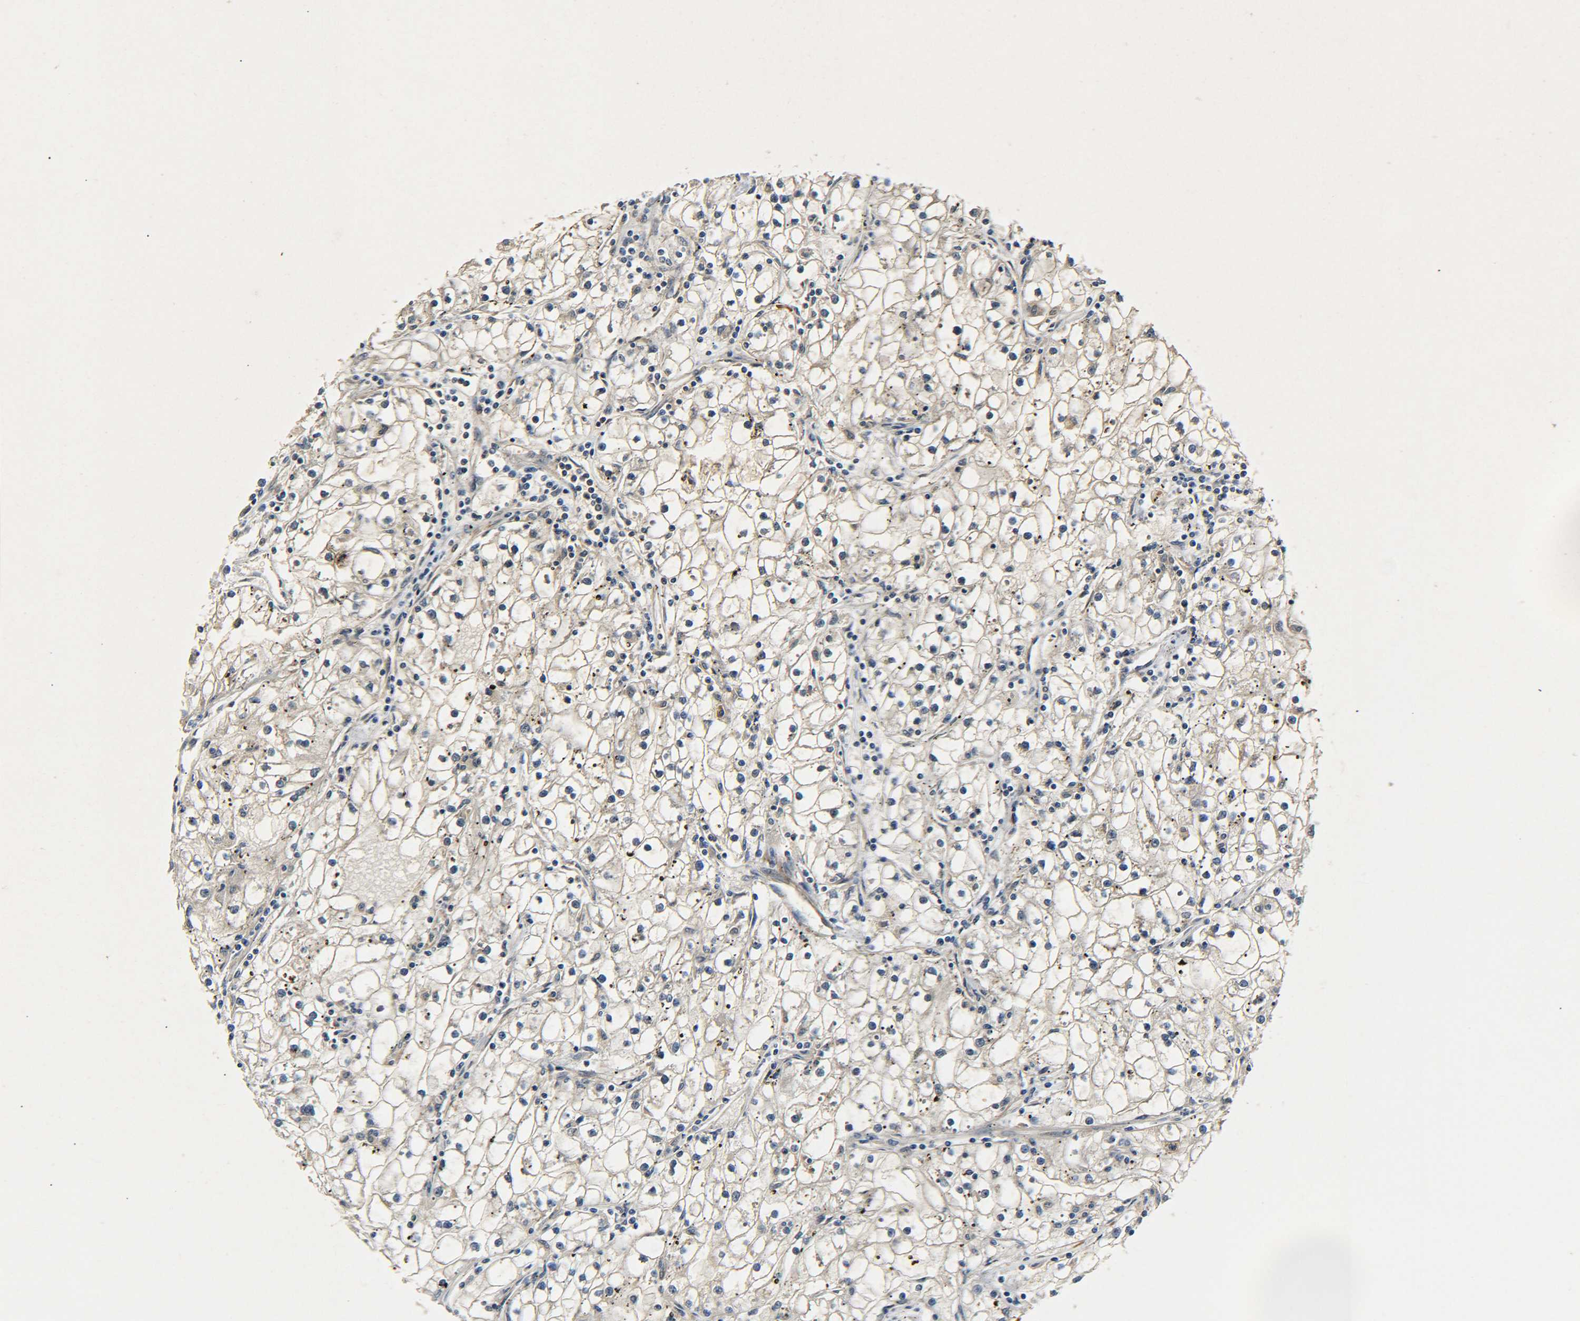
{"staining": {"intensity": "negative", "quantity": "none", "location": "none"}, "tissue": "renal cancer", "cell_type": "Tumor cells", "image_type": "cancer", "snomed": [{"axis": "morphology", "description": "Adenocarcinoma, NOS"}, {"axis": "topography", "description": "Kidney"}], "caption": "IHC of renal adenocarcinoma shows no positivity in tumor cells.", "gene": "MEIS1", "patient": {"sex": "male", "age": 56}}